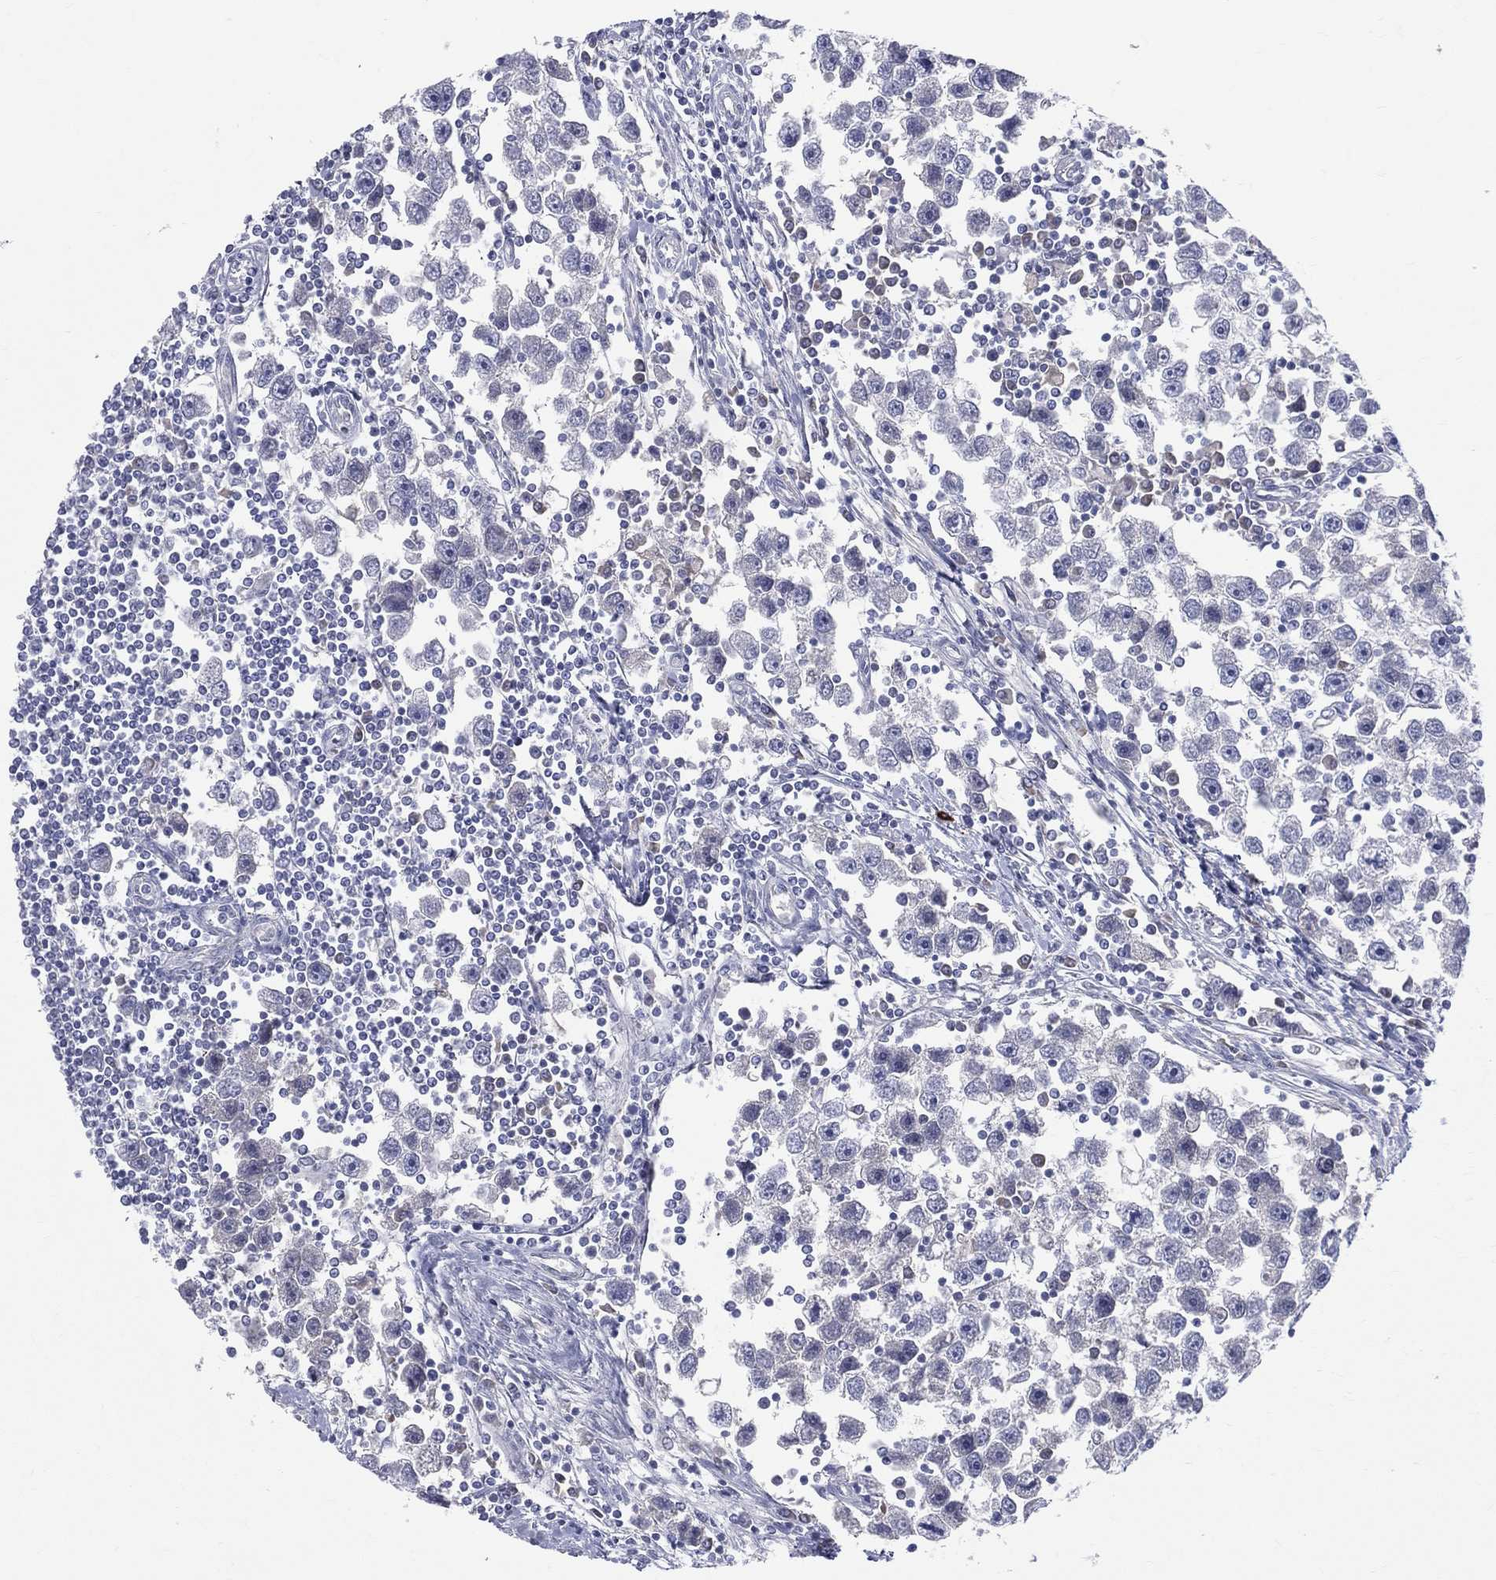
{"staining": {"intensity": "negative", "quantity": "none", "location": "none"}, "tissue": "testis cancer", "cell_type": "Tumor cells", "image_type": "cancer", "snomed": [{"axis": "morphology", "description": "Seminoma, NOS"}, {"axis": "topography", "description": "Testis"}], "caption": "The histopathology image reveals no significant positivity in tumor cells of testis cancer.", "gene": "DLG4", "patient": {"sex": "male", "age": 30}}